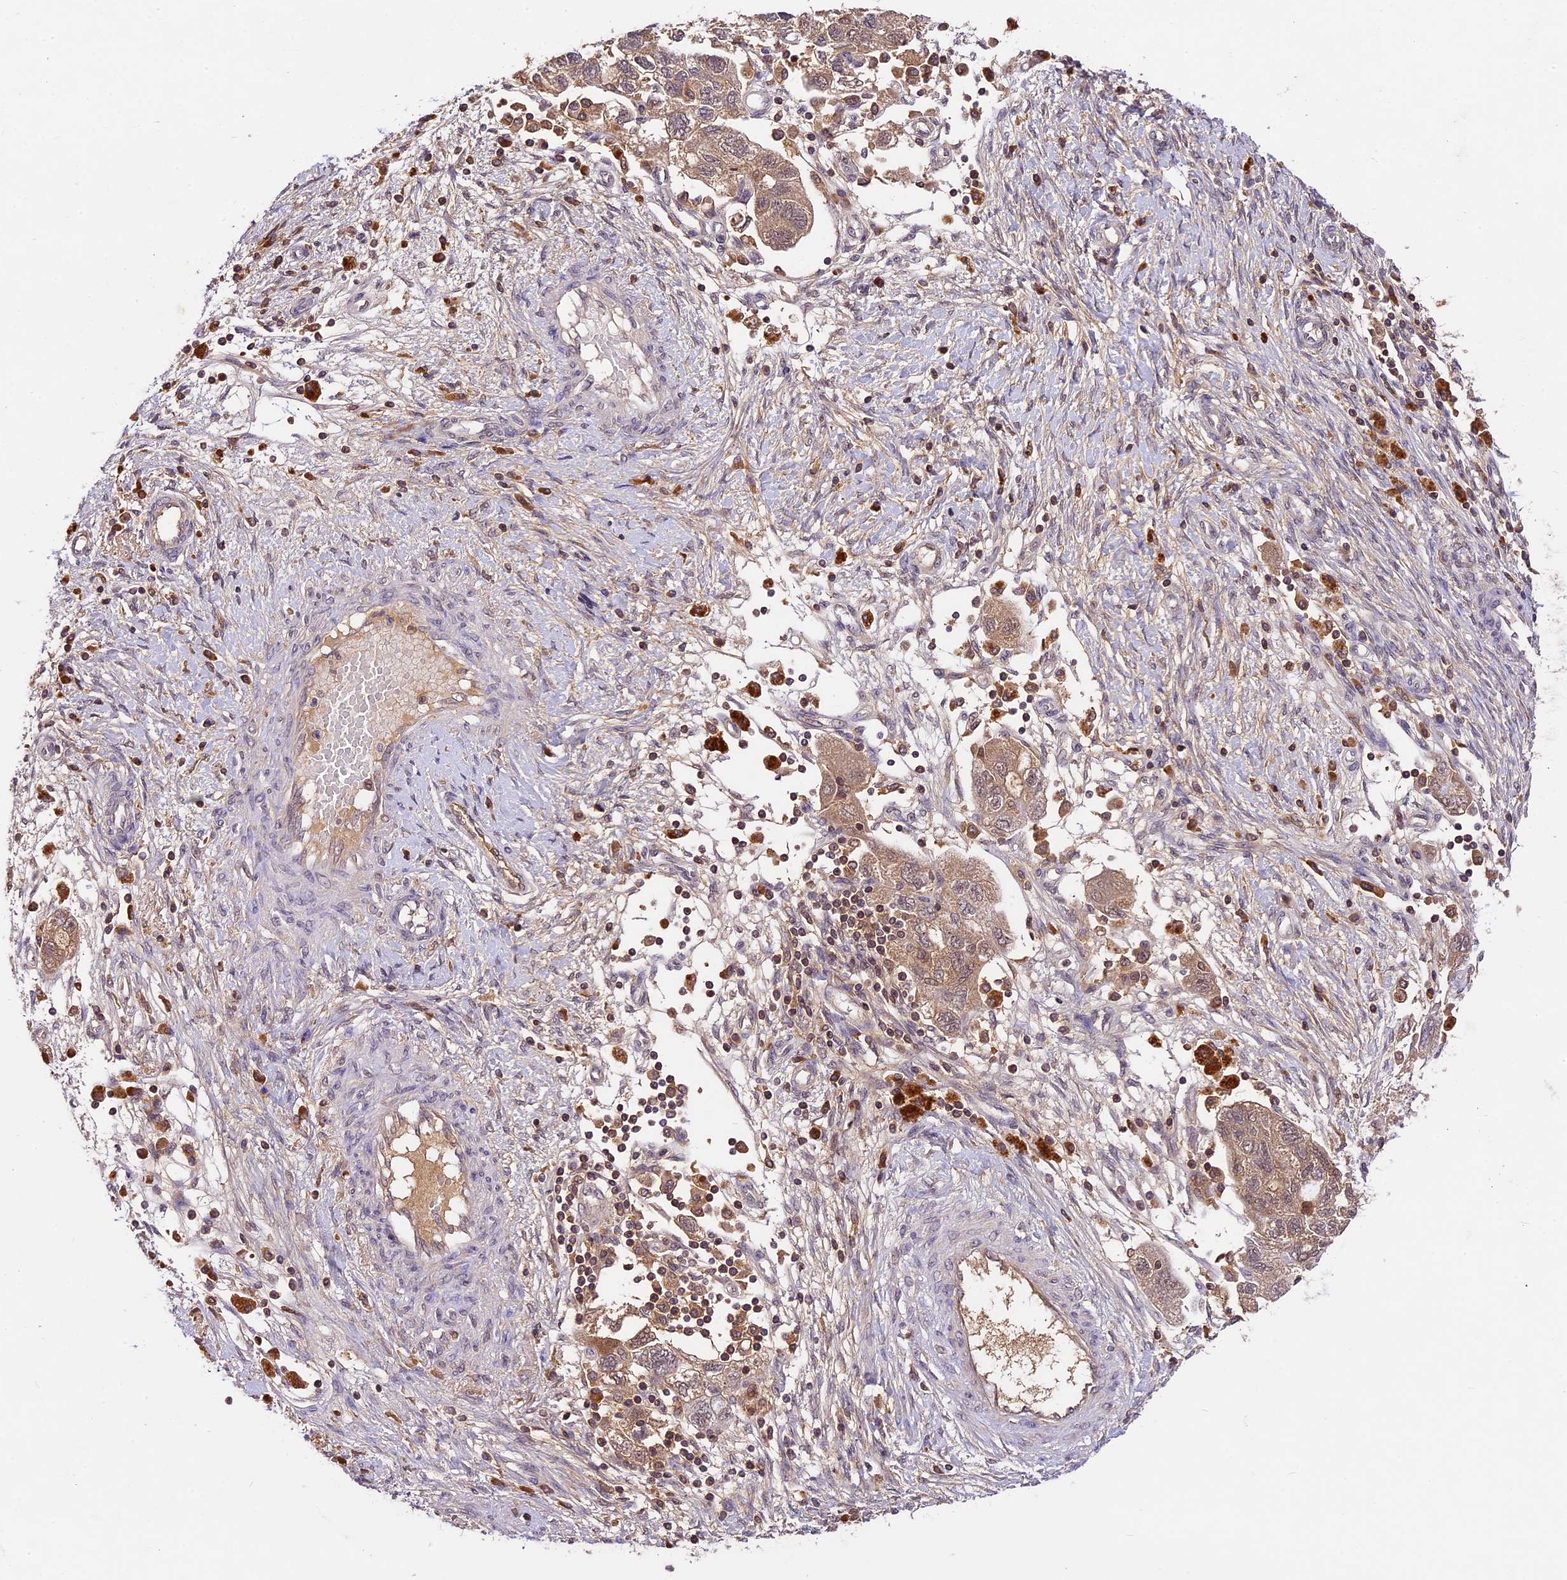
{"staining": {"intensity": "weak", "quantity": ">75%", "location": "cytoplasmic/membranous"}, "tissue": "ovarian cancer", "cell_type": "Tumor cells", "image_type": "cancer", "snomed": [{"axis": "morphology", "description": "Carcinoma, NOS"}, {"axis": "morphology", "description": "Cystadenocarcinoma, serous, NOS"}, {"axis": "topography", "description": "Ovary"}], "caption": "Protein analysis of ovarian cancer (serous cystadenocarcinoma) tissue reveals weak cytoplasmic/membranous positivity in about >75% of tumor cells. (brown staining indicates protein expression, while blue staining denotes nuclei).", "gene": "ATP10A", "patient": {"sex": "female", "age": 69}}